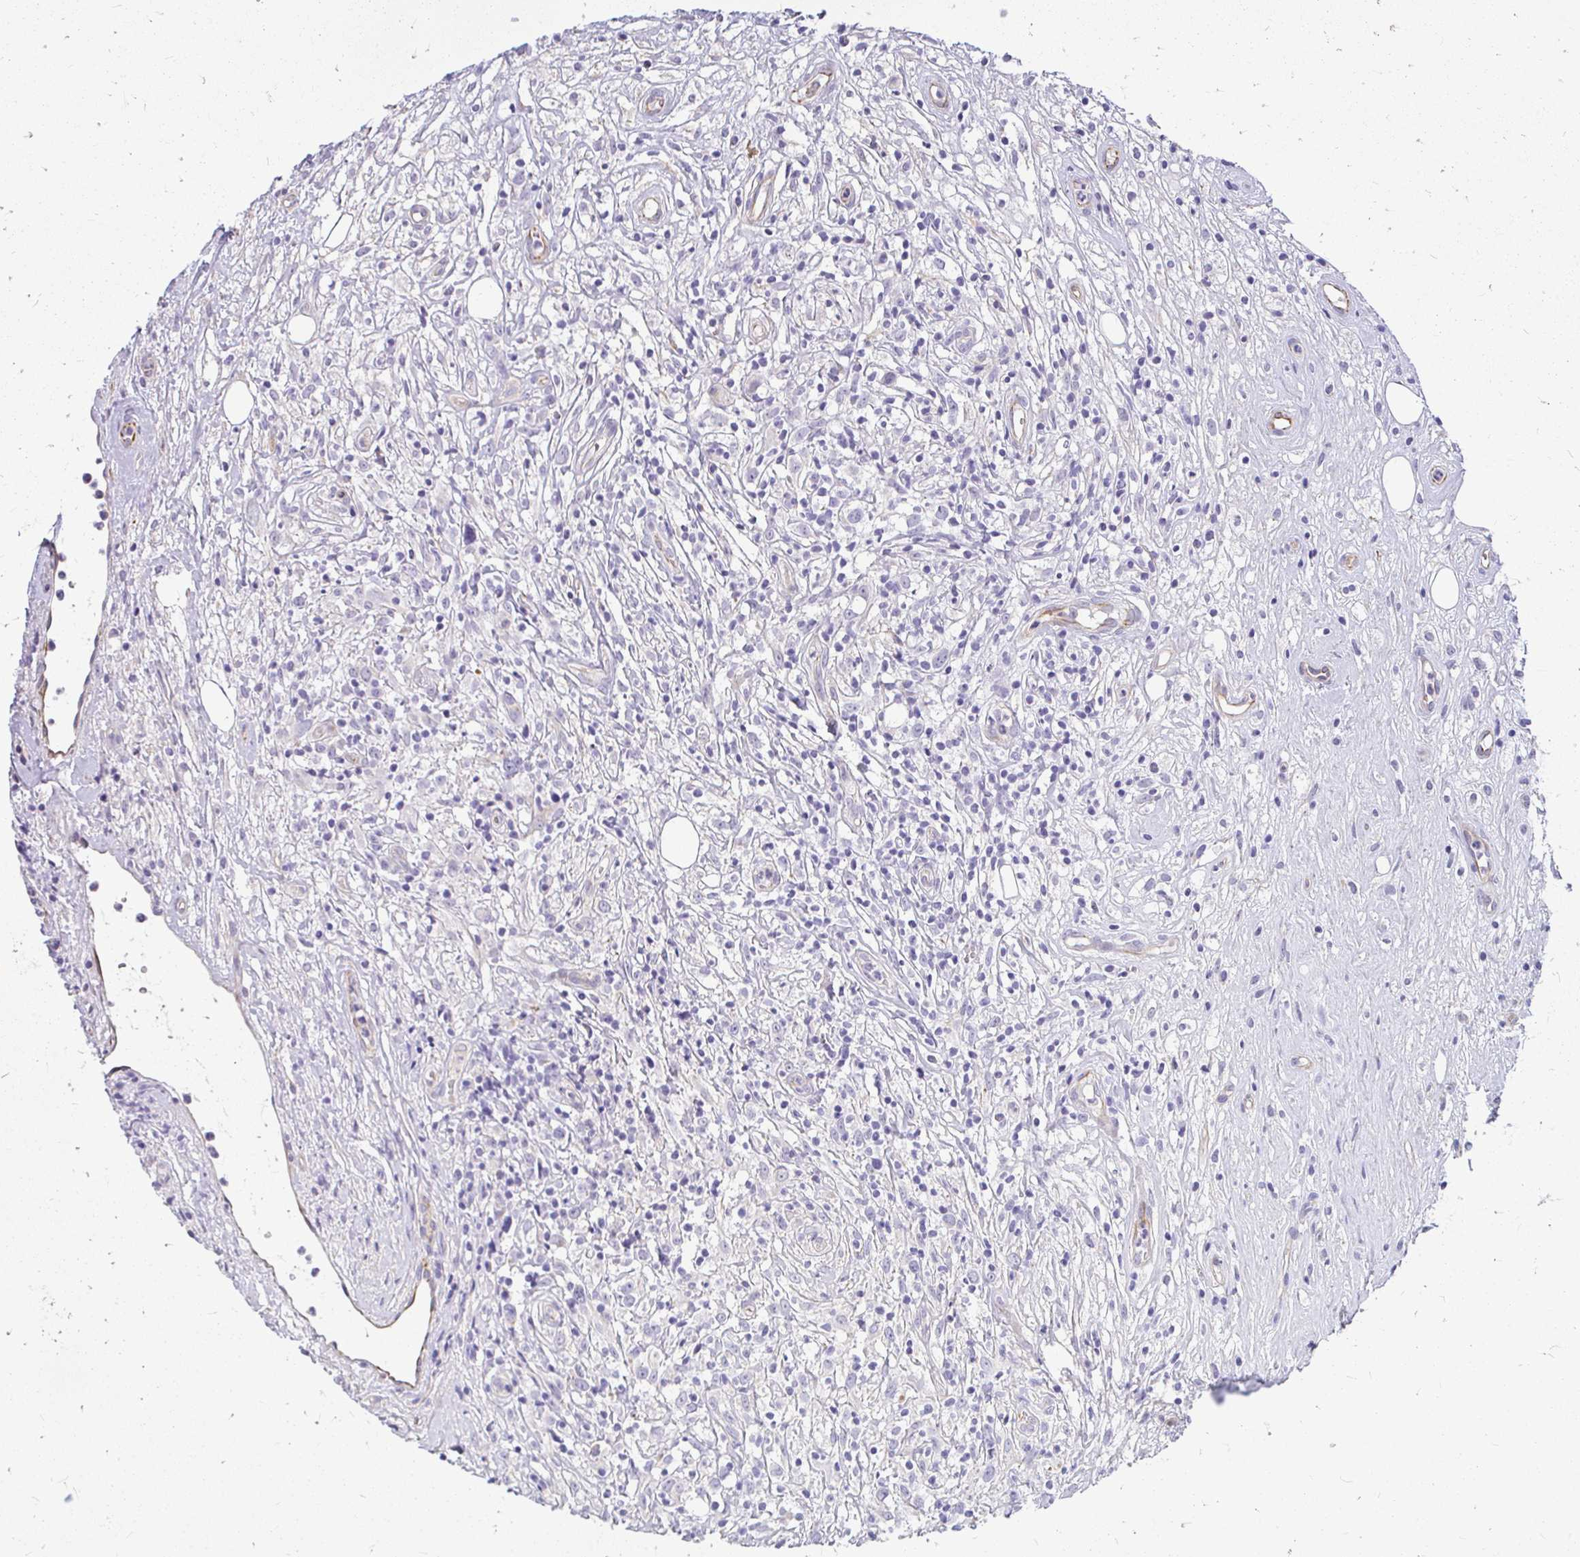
{"staining": {"intensity": "negative", "quantity": "none", "location": "none"}, "tissue": "lymphoma", "cell_type": "Tumor cells", "image_type": "cancer", "snomed": [{"axis": "morphology", "description": "Hodgkin's disease, NOS"}, {"axis": "topography", "description": "No Tissue"}], "caption": "DAB (3,3'-diaminobenzidine) immunohistochemical staining of Hodgkin's disease demonstrates no significant positivity in tumor cells.", "gene": "FAM83C", "patient": {"sex": "female", "age": 21}}